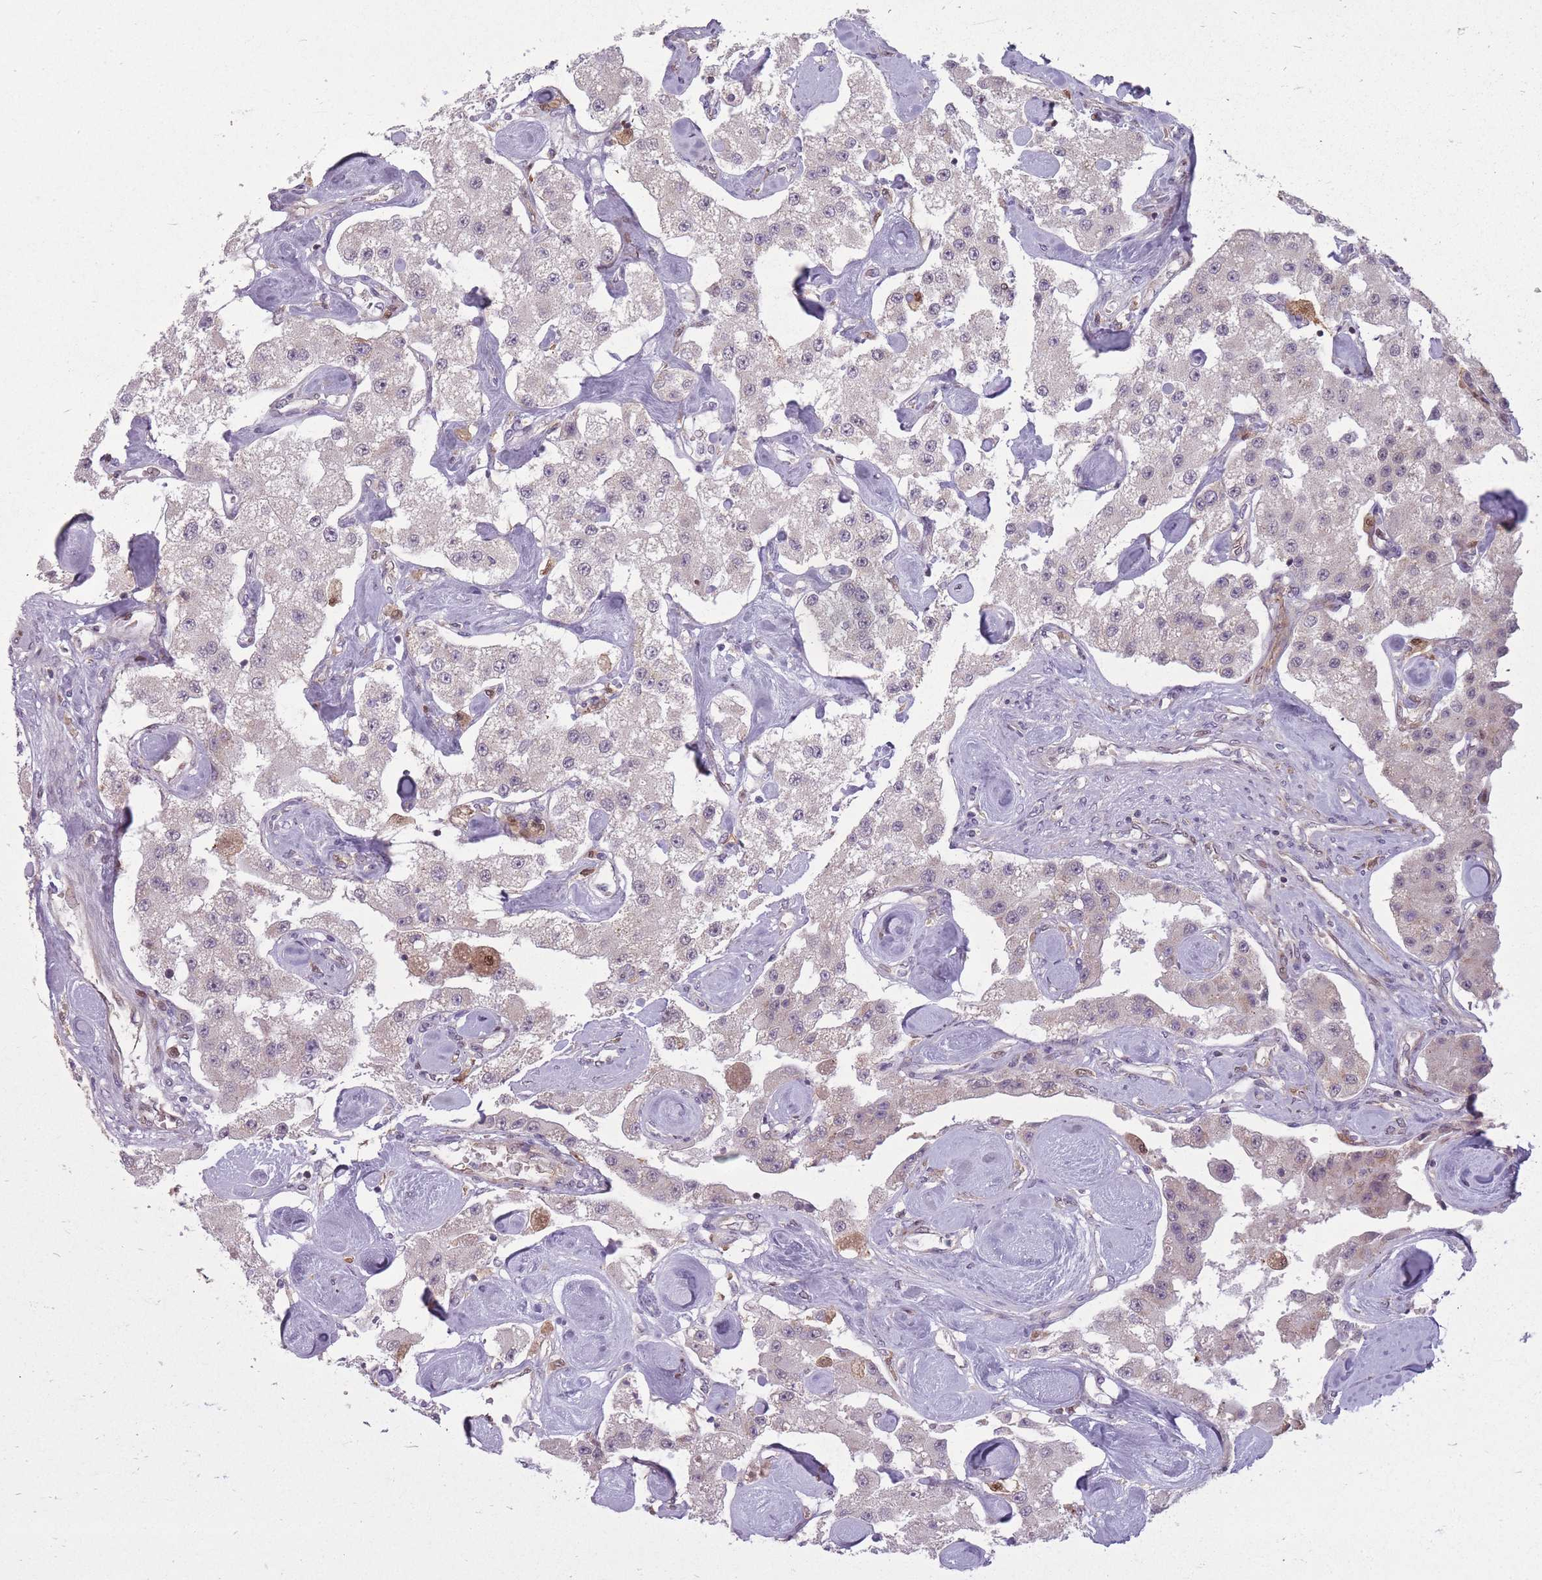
{"staining": {"intensity": "negative", "quantity": "none", "location": "none"}, "tissue": "carcinoid", "cell_type": "Tumor cells", "image_type": "cancer", "snomed": [{"axis": "morphology", "description": "Carcinoid, malignant, NOS"}, {"axis": "topography", "description": "Pancreas"}], "caption": "DAB (3,3'-diaminobenzidine) immunohistochemical staining of carcinoid shows no significant staining in tumor cells. (DAB (3,3'-diaminobenzidine) IHC, high magnification).", "gene": "LGALS9", "patient": {"sex": "male", "age": 41}}